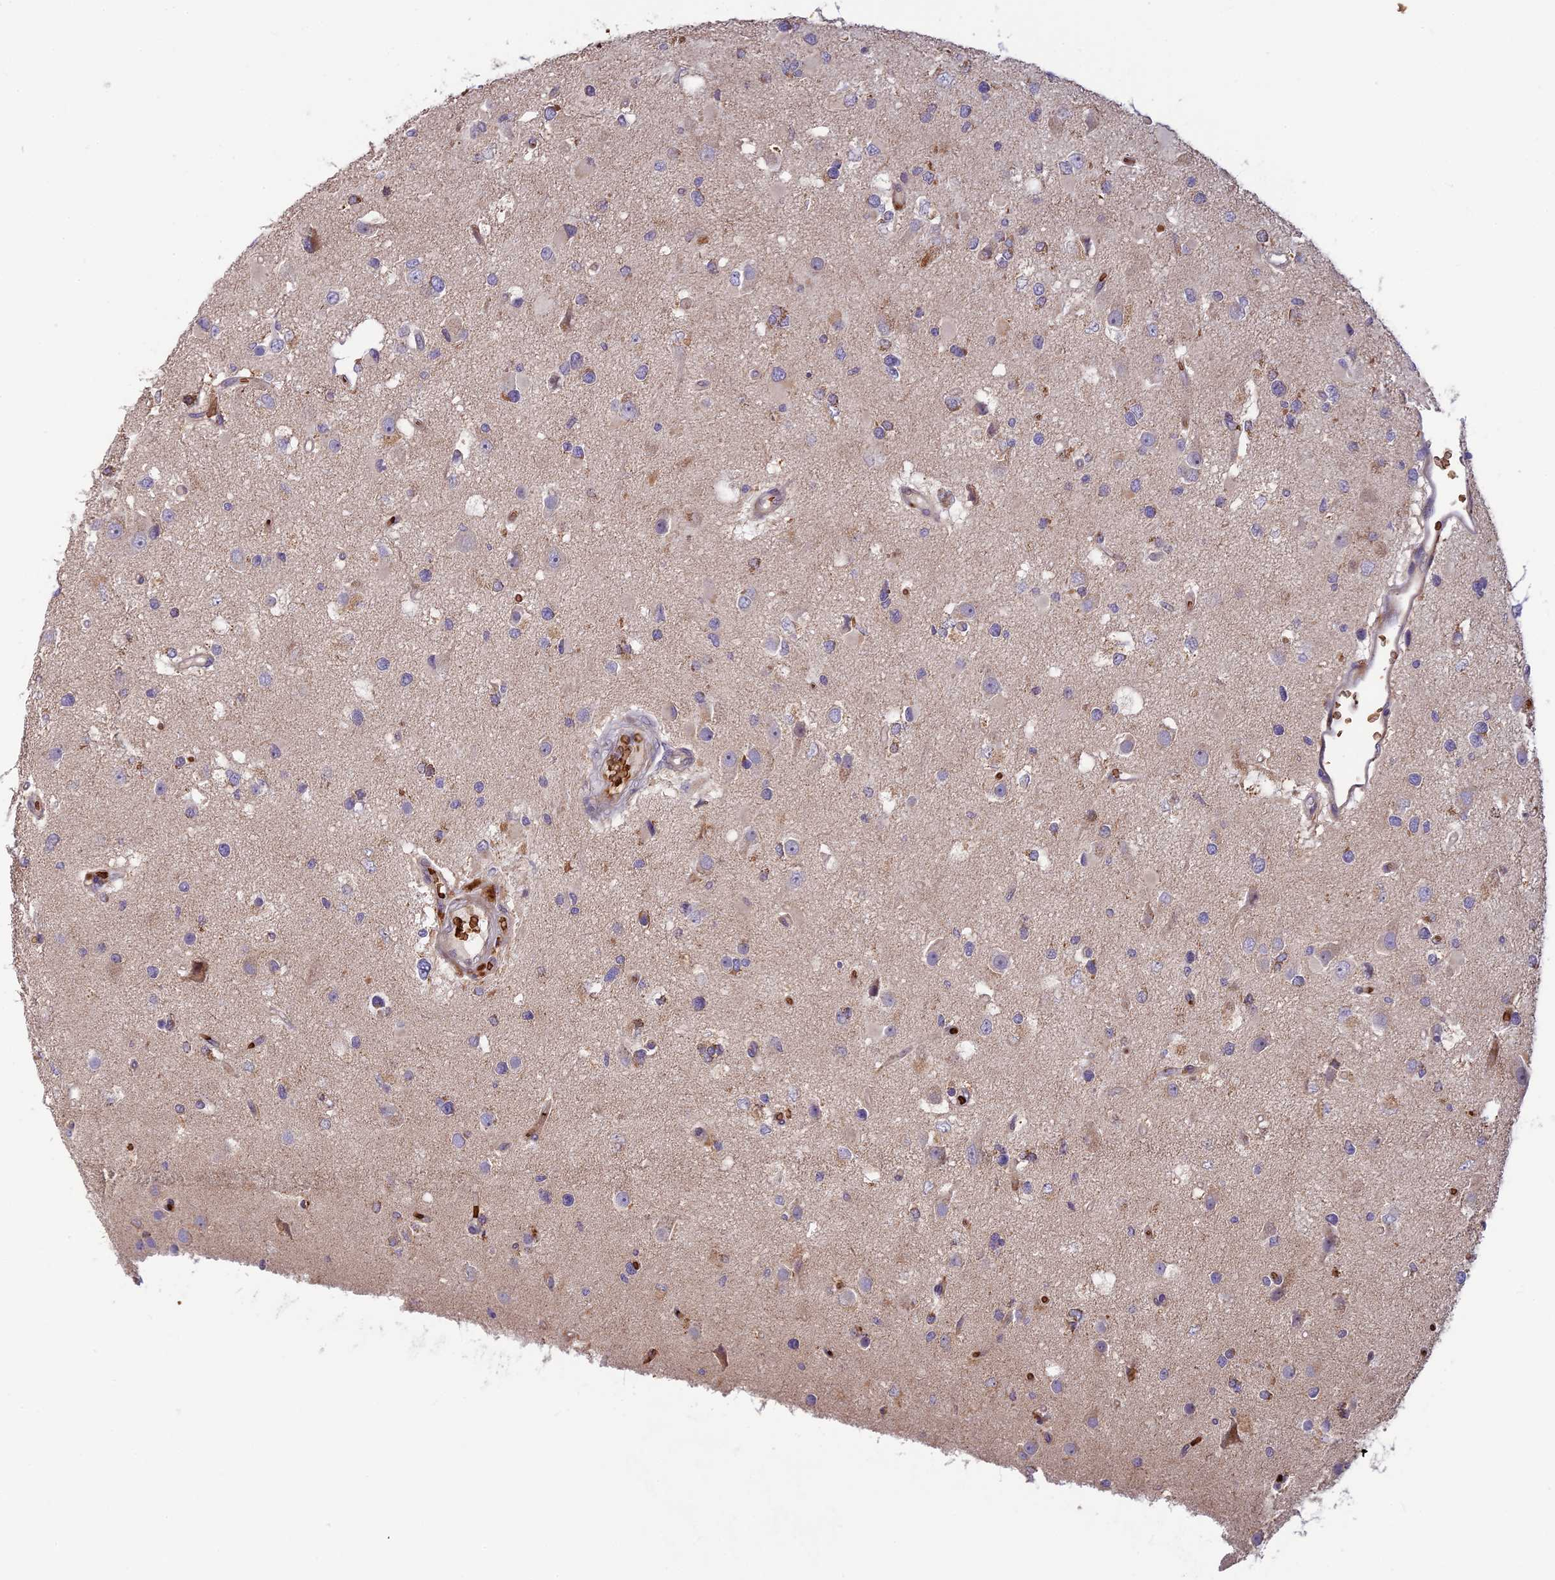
{"staining": {"intensity": "weak", "quantity": "<25%", "location": "cytoplasmic/membranous"}, "tissue": "glioma", "cell_type": "Tumor cells", "image_type": "cancer", "snomed": [{"axis": "morphology", "description": "Glioma, malignant, High grade"}, {"axis": "topography", "description": "Brain"}], "caption": "A high-resolution image shows IHC staining of glioma, which shows no significant staining in tumor cells. (Stains: DAB IHC with hematoxylin counter stain, Microscopy: brightfield microscopy at high magnification).", "gene": "UFSP2", "patient": {"sex": "male", "age": 53}}